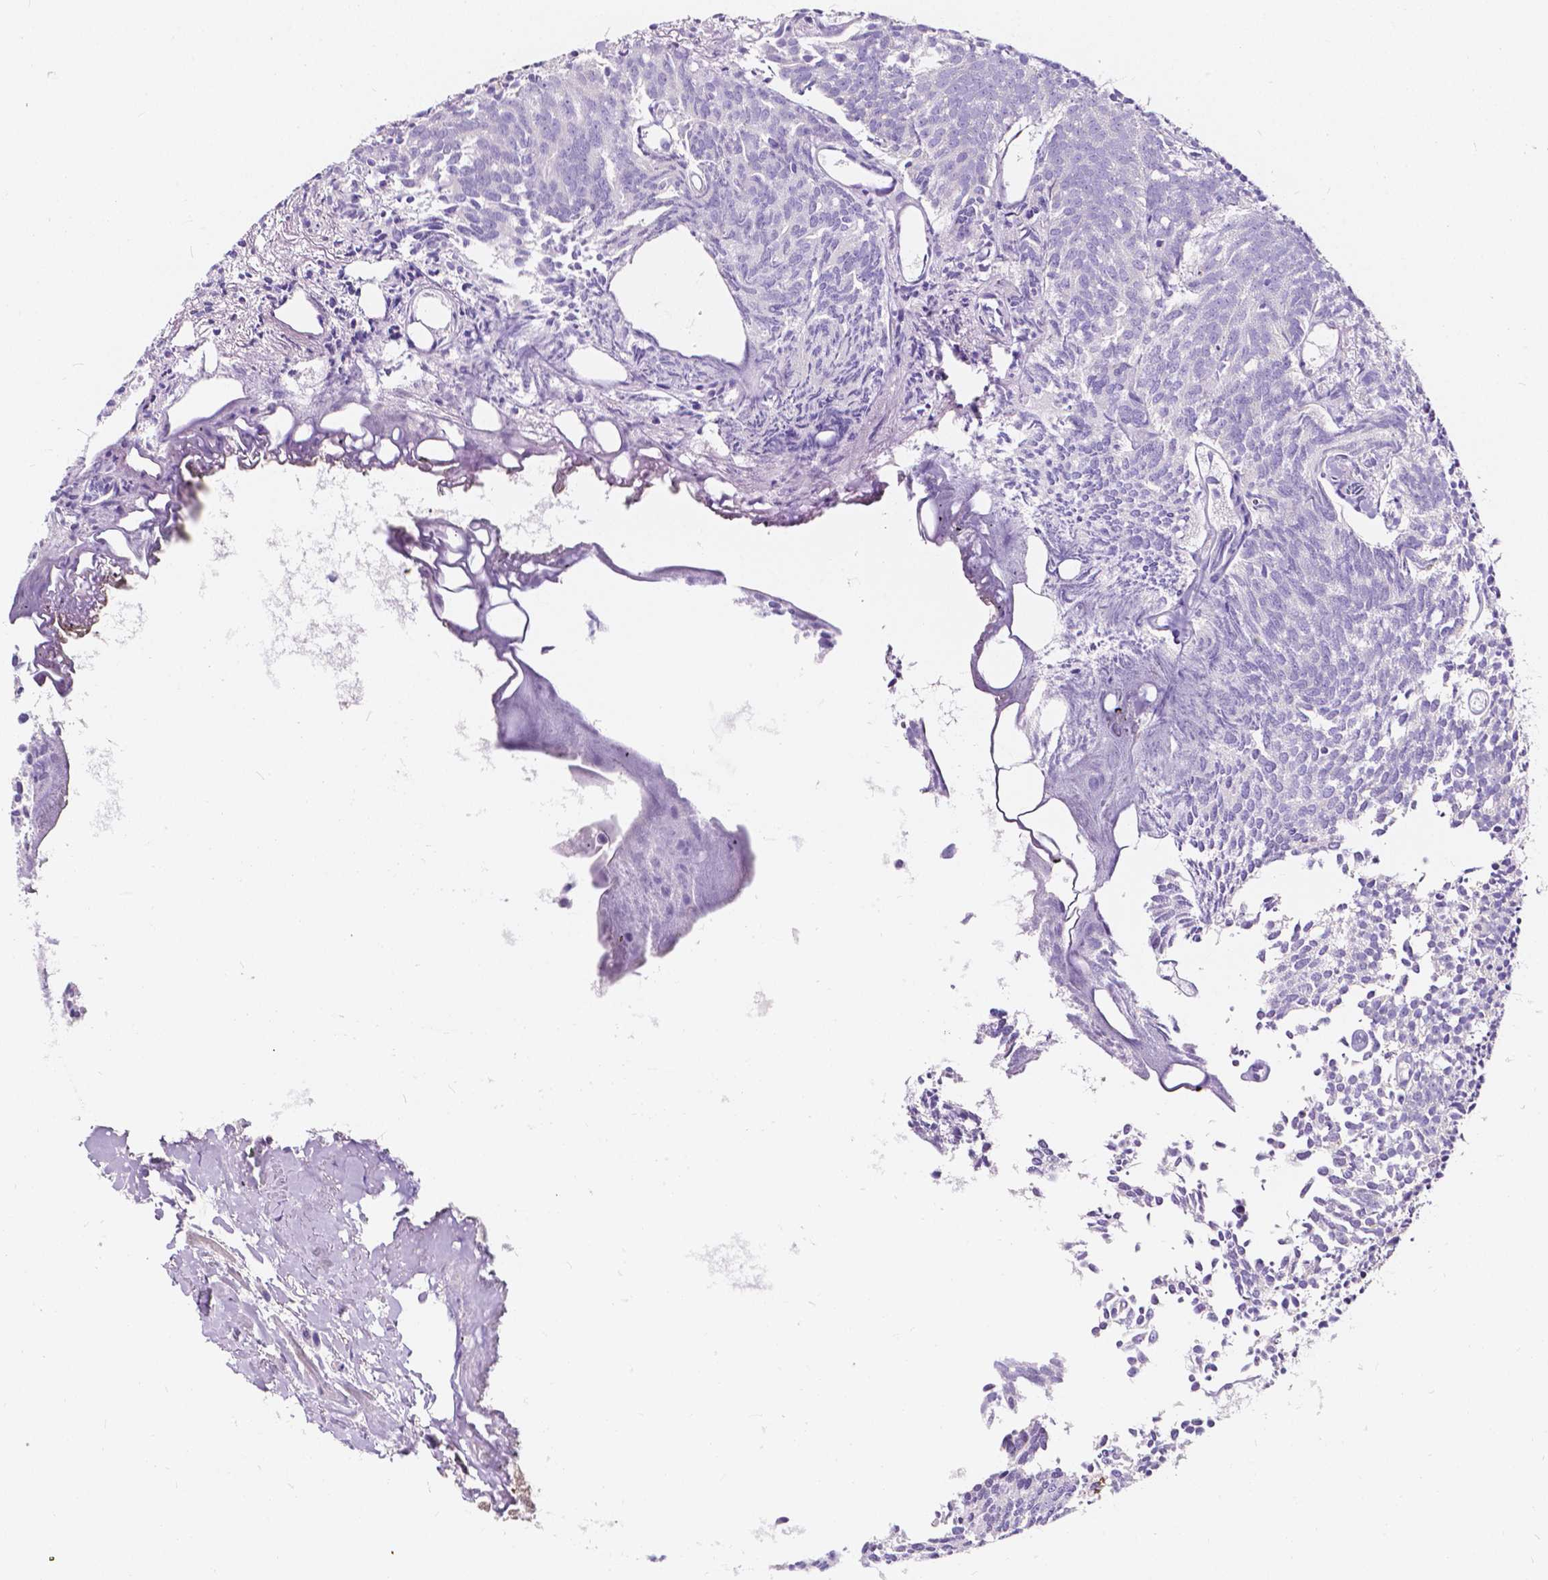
{"staining": {"intensity": "negative", "quantity": "none", "location": "none"}, "tissue": "prostate cancer", "cell_type": "Tumor cells", "image_type": "cancer", "snomed": [{"axis": "morphology", "description": "Adenocarcinoma, High grade"}, {"axis": "topography", "description": "Prostate"}], "caption": "Tumor cells are negative for brown protein staining in prostate cancer.", "gene": "CLSTN2", "patient": {"sex": "male", "age": 58}}